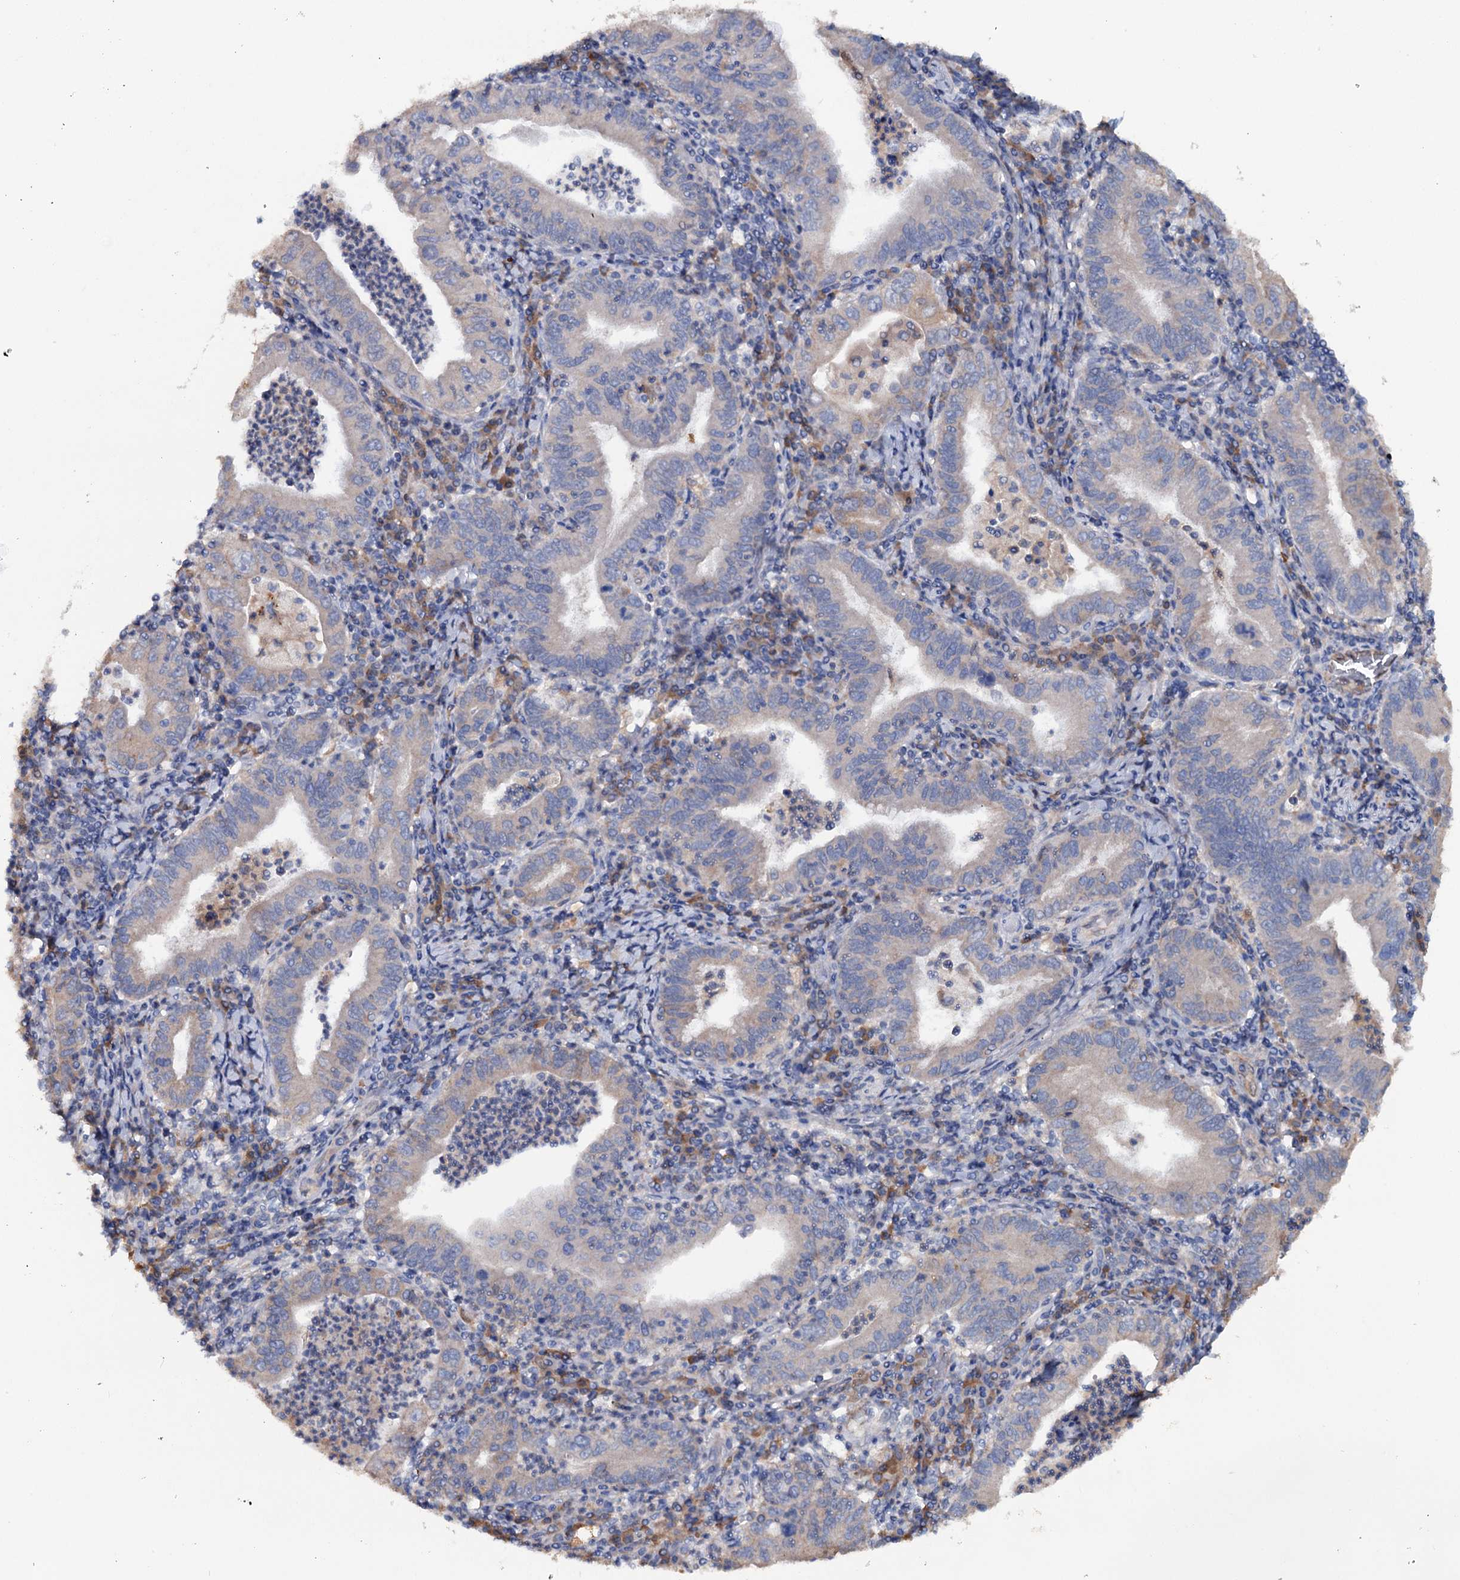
{"staining": {"intensity": "negative", "quantity": "none", "location": "none"}, "tissue": "stomach cancer", "cell_type": "Tumor cells", "image_type": "cancer", "snomed": [{"axis": "morphology", "description": "Normal tissue, NOS"}, {"axis": "morphology", "description": "Adenocarcinoma, NOS"}, {"axis": "topography", "description": "Esophagus"}, {"axis": "topography", "description": "Stomach, upper"}, {"axis": "topography", "description": "Peripheral nerve tissue"}], "caption": "The image reveals no significant staining in tumor cells of stomach cancer (adenocarcinoma). The staining was performed using DAB (3,3'-diaminobenzidine) to visualize the protein expression in brown, while the nuclei were stained in blue with hematoxylin (Magnification: 20x).", "gene": "IL17RD", "patient": {"sex": "male", "age": 62}}